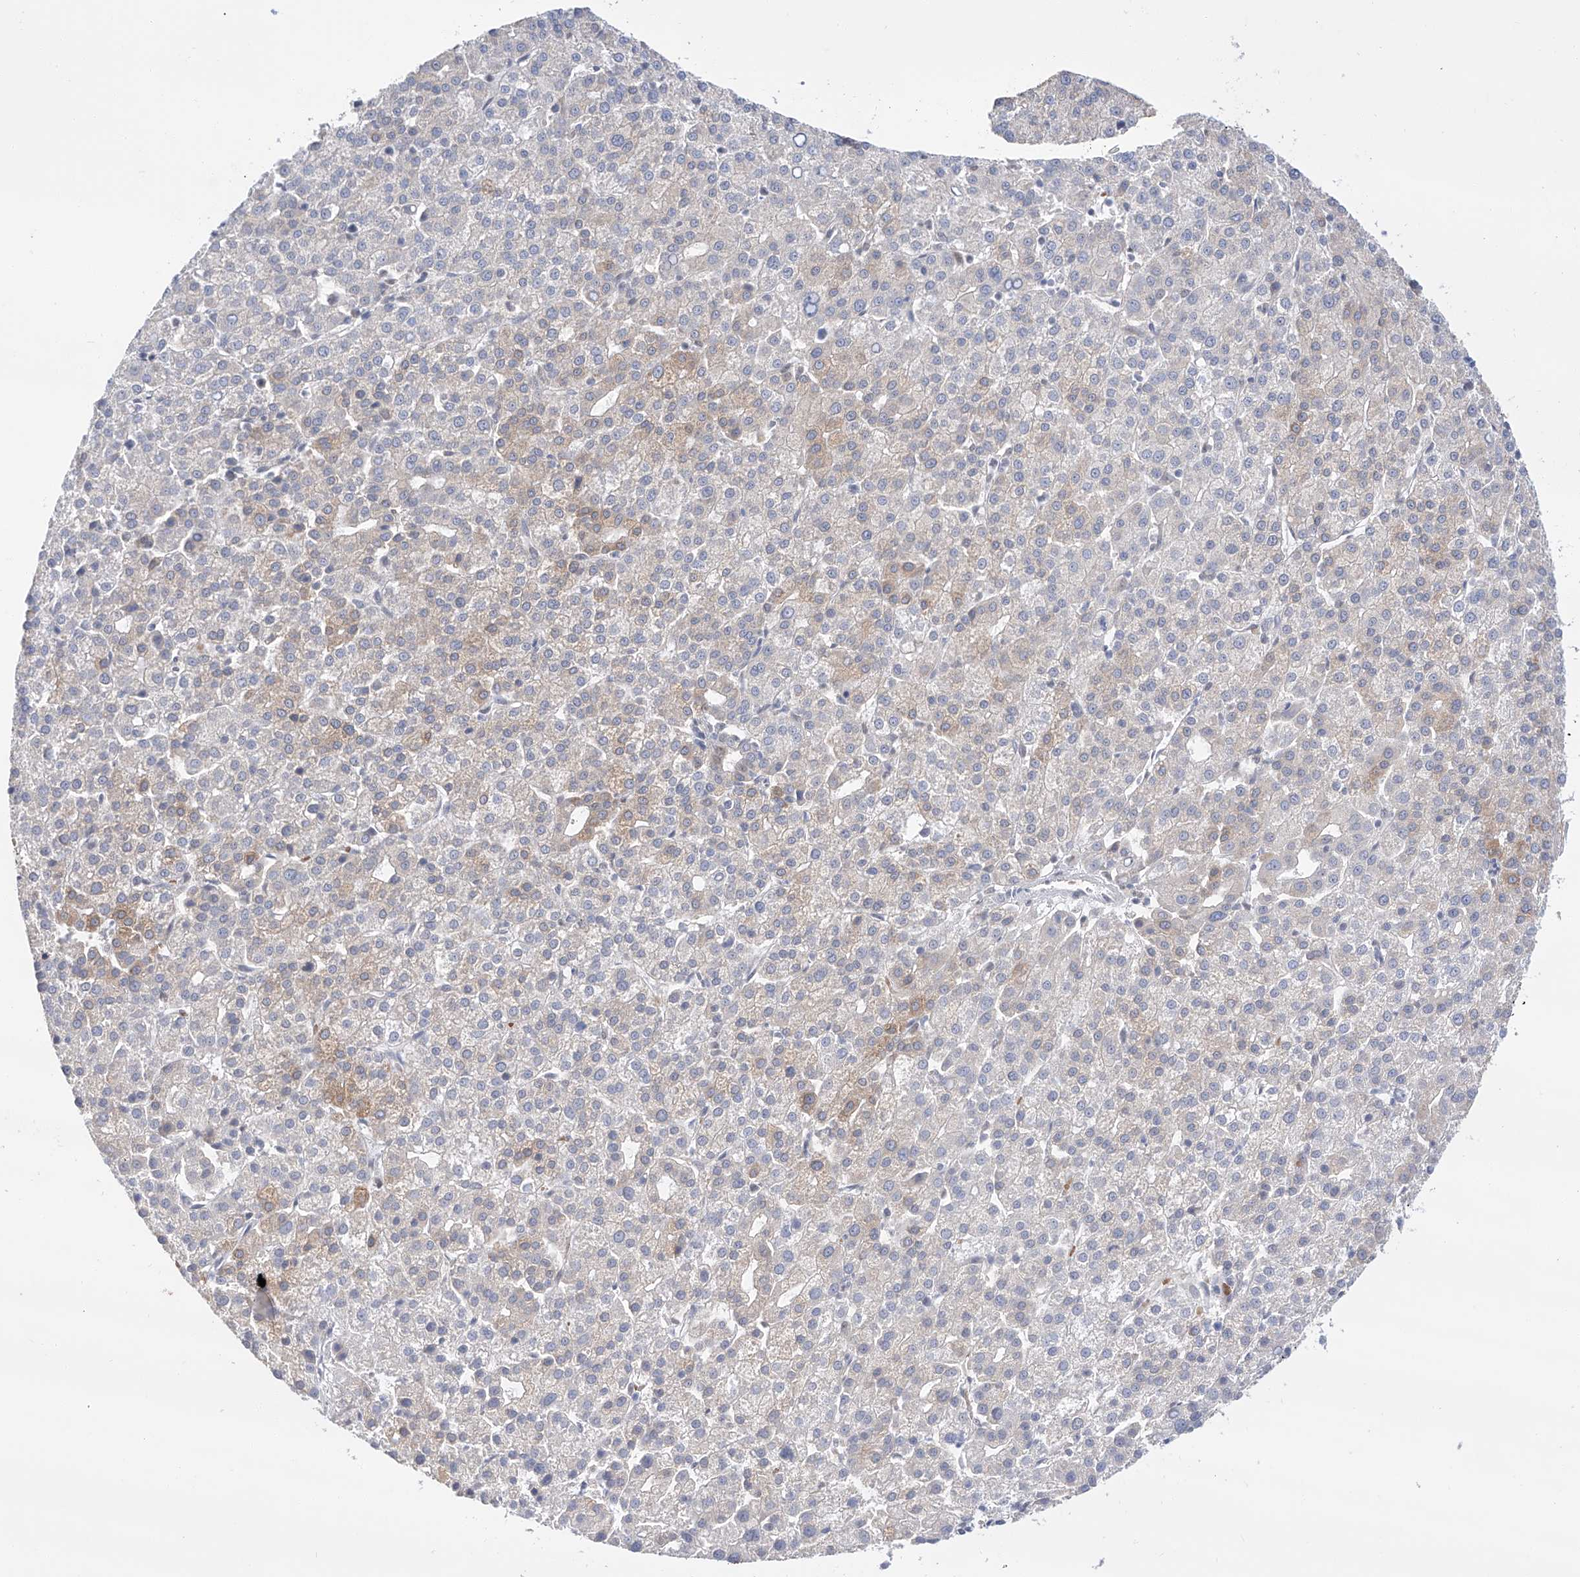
{"staining": {"intensity": "weak", "quantity": "<25%", "location": "cytoplasmic/membranous"}, "tissue": "liver cancer", "cell_type": "Tumor cells", "image_type": "cancer", "snomed": [{"axis": "morphology", "description": "Carcinoma, Hepatocellular, NOS"}, {"axis": "topography", "description": "Liver"}], "caption": "Immunohistochemical staining of hepatocellular carcinoma (liver) exhibits no significant staining in tumor cells.", "gene": "POGK", "patient": {"sex": "female", "age": 58}}